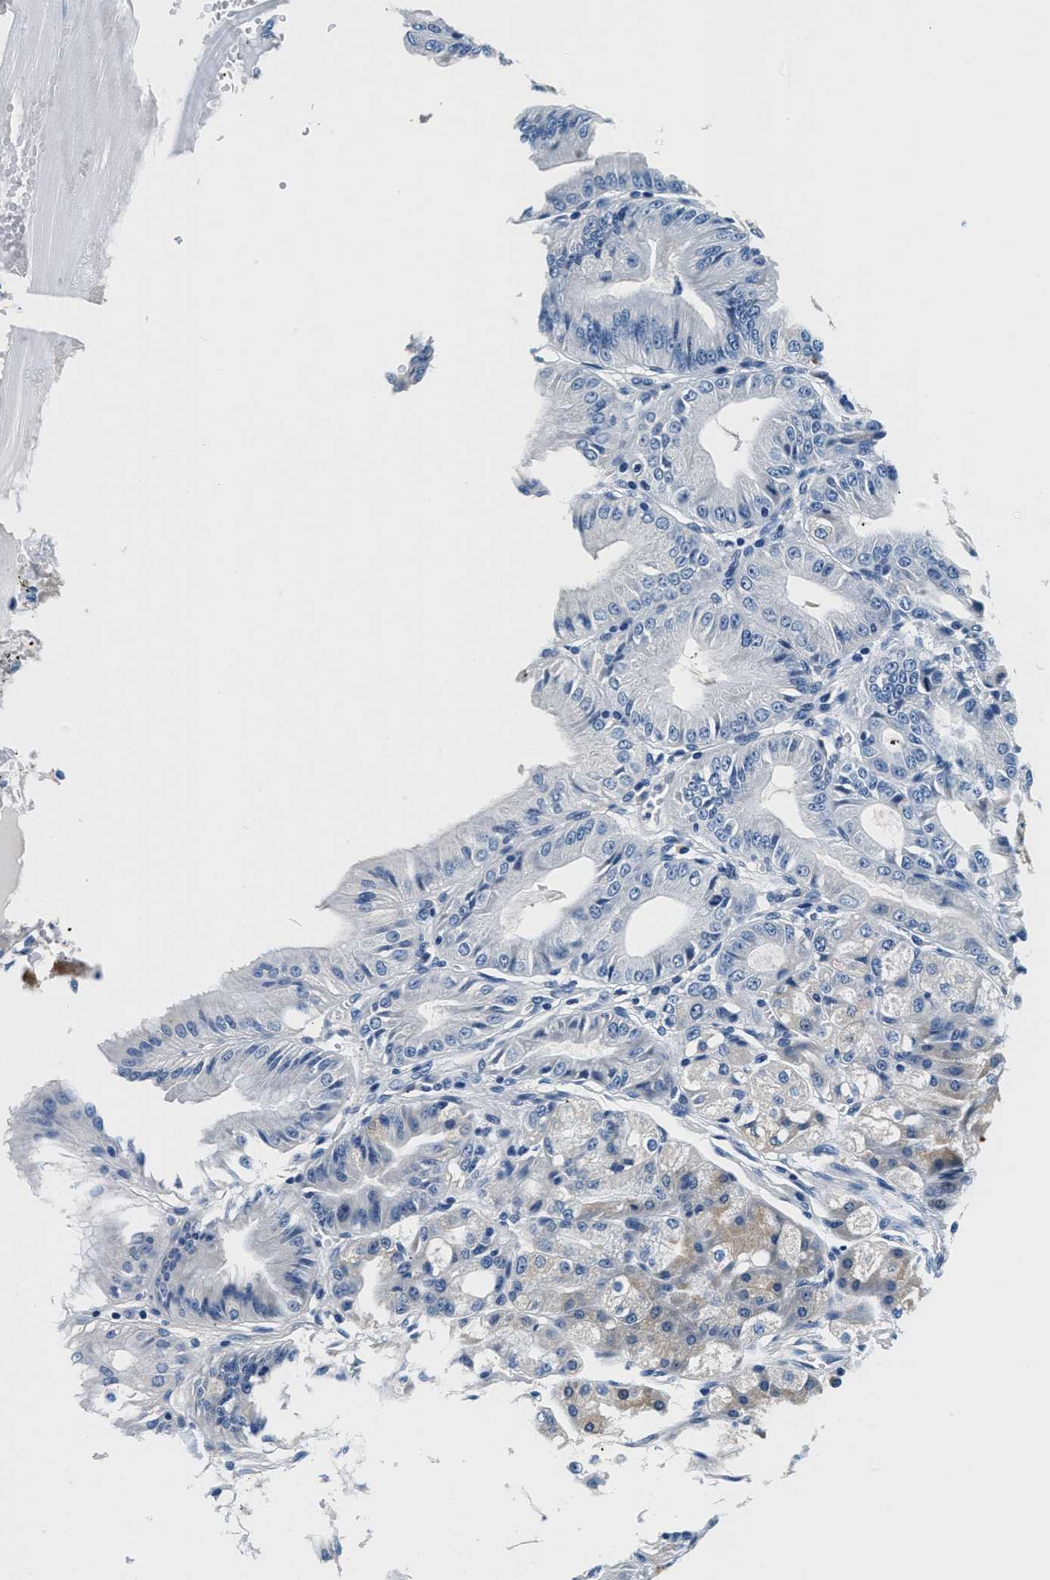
{"staining": {"intensity": "weak", "quantity": "<25%", "location": "cytoplasmic/membranous"}, "tissue": "stomach", "cell_type": "Glandular cells", "image_type": "normal", "snomed": [{"axis": "morphology", "description": "Normal tissue, NOS"}, {"axis": "topography", "description": "Stomach, lower"}], "caption": "Glandular cells are negative for protein expression in normal human stomach. (Stains: DAB (3,3'-diaminobenzidine) immunohistochemistry (IHC) with hematoxylin counter stain, Microscopy: brightfield microscopy at high magnification).", "gene": "GSTM3", "patient": {"sex": "male", "age": 71}}